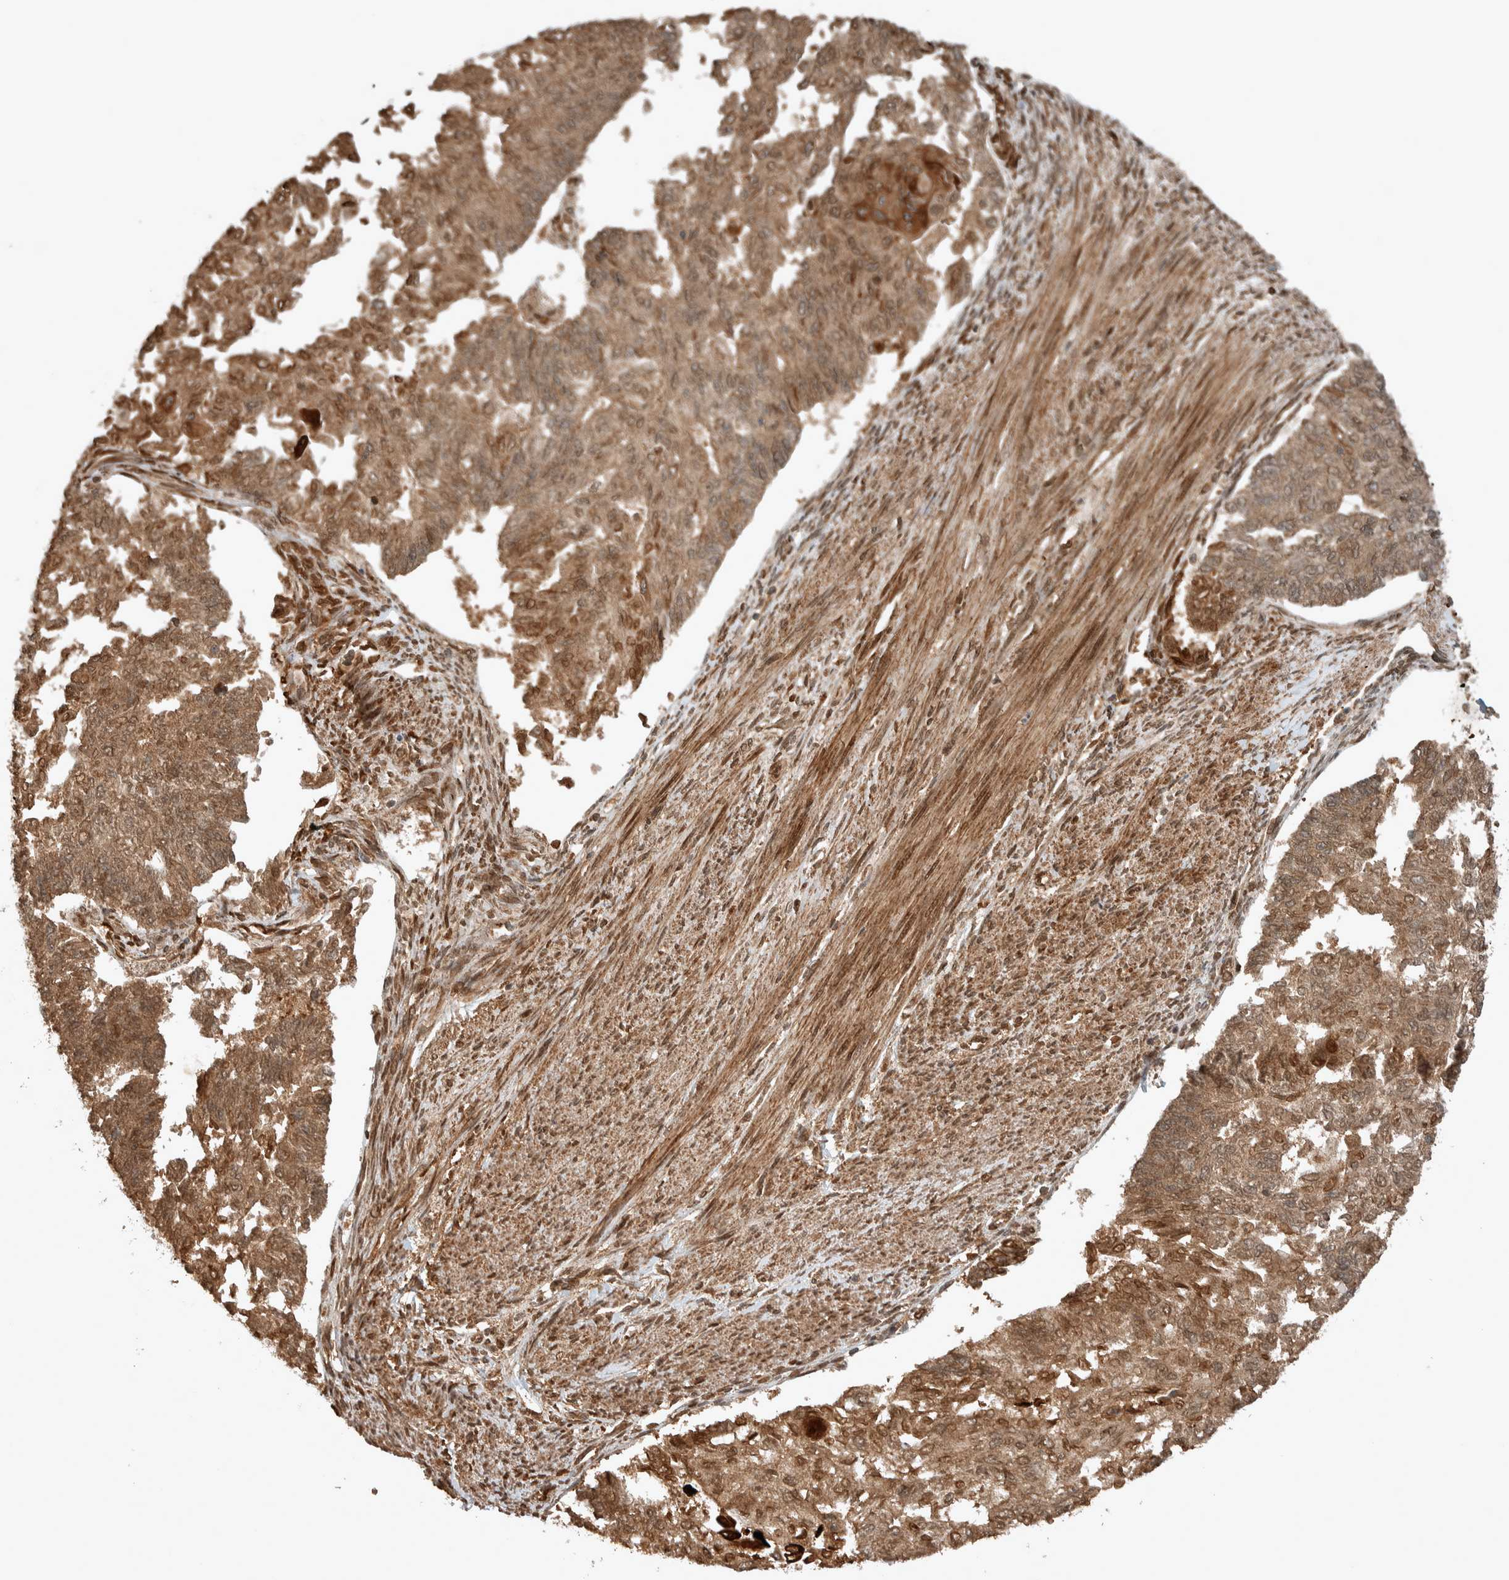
{"staining": {"intensity": "moderate", "quantity": ">75%", "location": "cytoplasmic/membranous"}, "tissue": "endometrial cancer", "cell_type": "Tumor cells", "image_type": "cancer", "snomed": [{"axis": "morphology", "description": "Adenocarcinoma, NOS"}, {"axis": "topography", "description": "Endometrium"}], "caption": "Adenocarcinoma (endometrial) stained with a protein marker demonstrates moderate staining in tumor cells.", "gene": "CNTROB", "patient": {"sex": "female", "age": 32}}